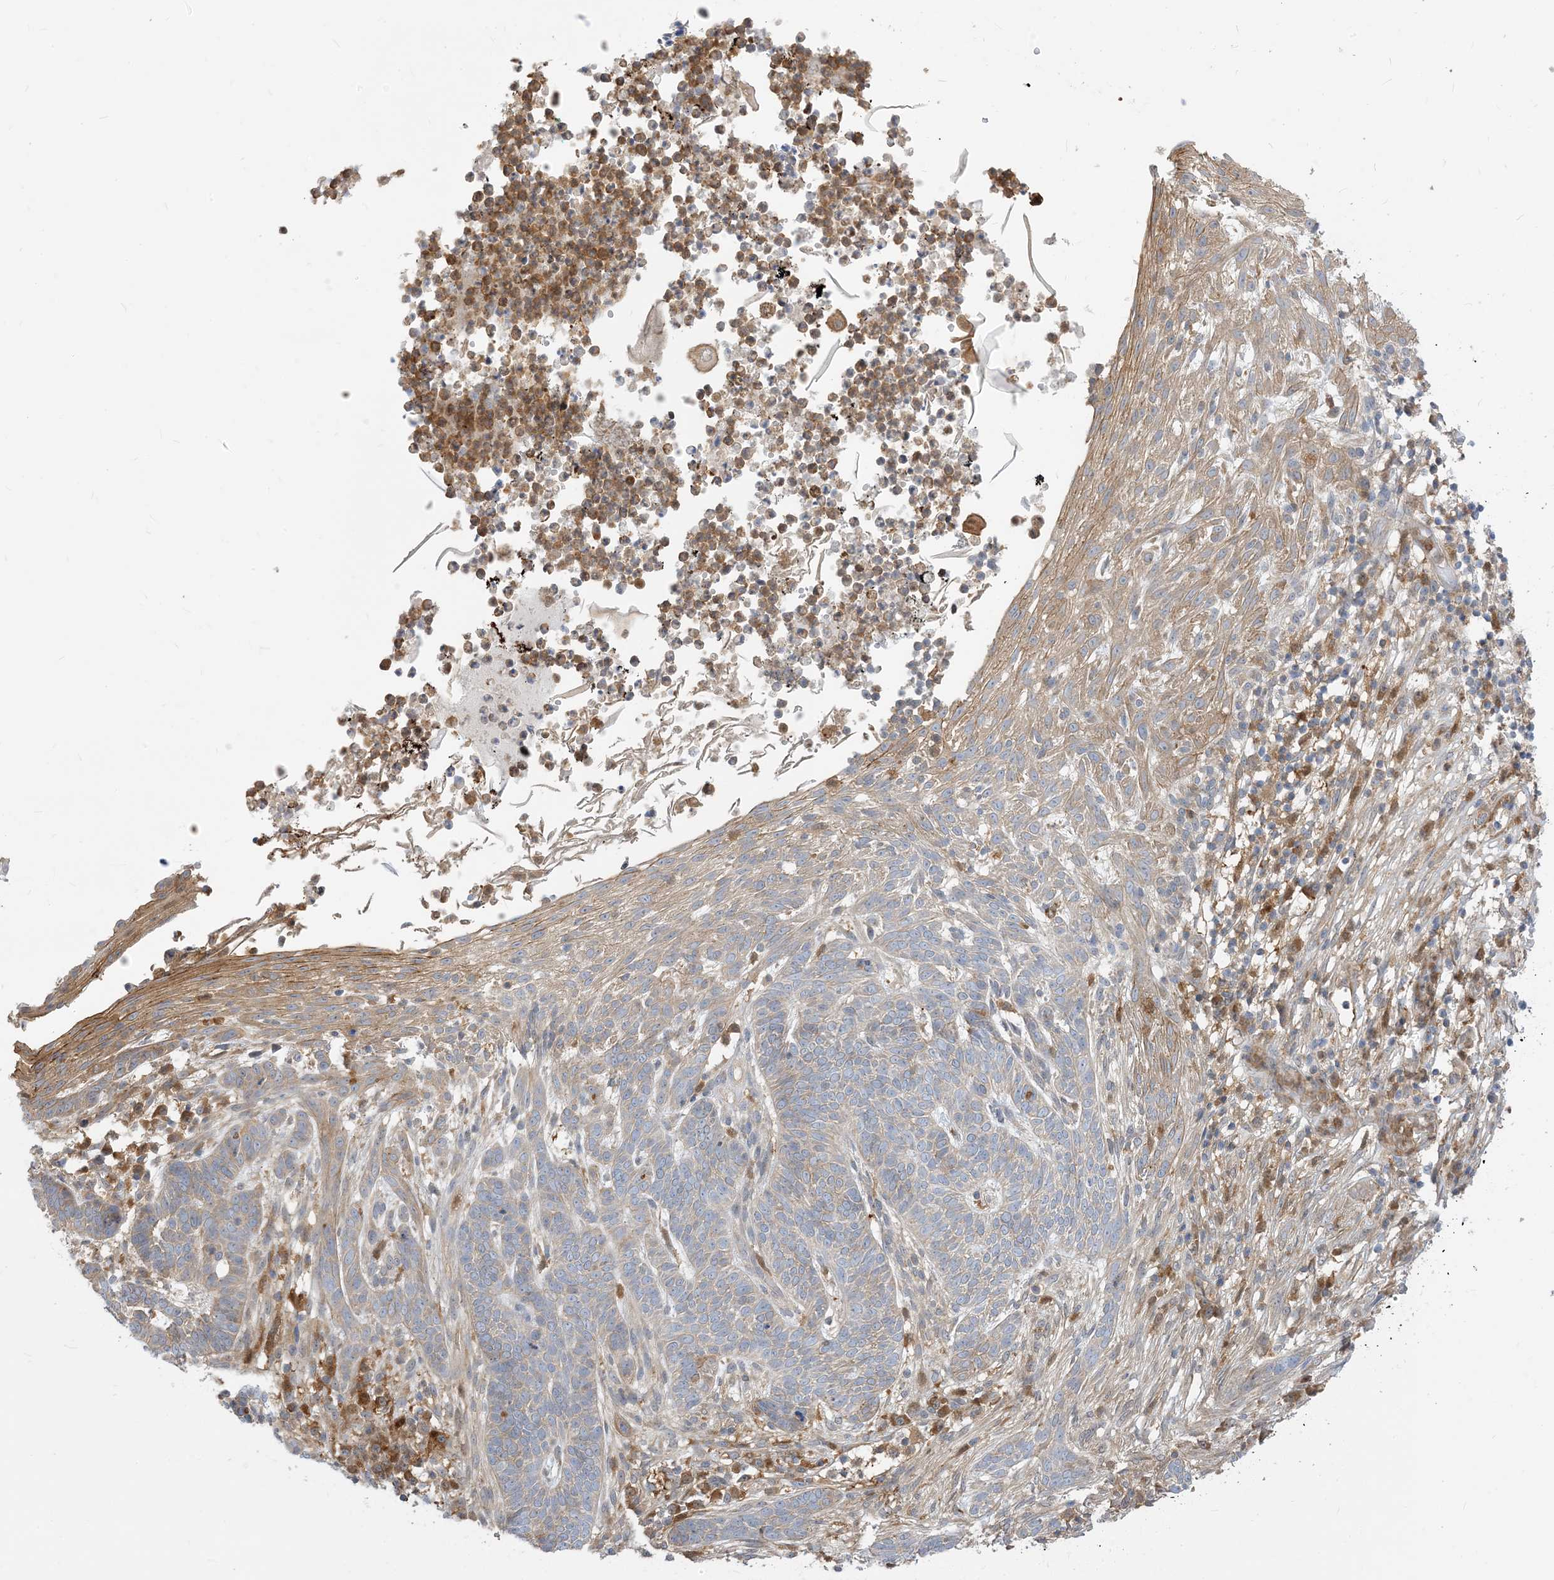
{"staining": {"intensity": "weak", "quantity": "25%-75%", "location": "cytoplasmic/membranous"}, "tissue": "skin cancer", "cell_type": "Tumor cells", "image_type": "cancer", "snomed": [{"axis": "morphology", "description": "Normal tissue, NOS"}, {"axis": "morphology", "description": "Basal cell carcinoma"}, {"axis": "topography", "description": "Skin"}], "caption": "Weak cytoplasmic/membranous positivity for a protein is identified in about 25%-75% of tumor cells of basal cell carcinoma (skin) using immunohistochemistry.", "gene": "NAGK", "patient": {"sex": "male", "age": 64}}